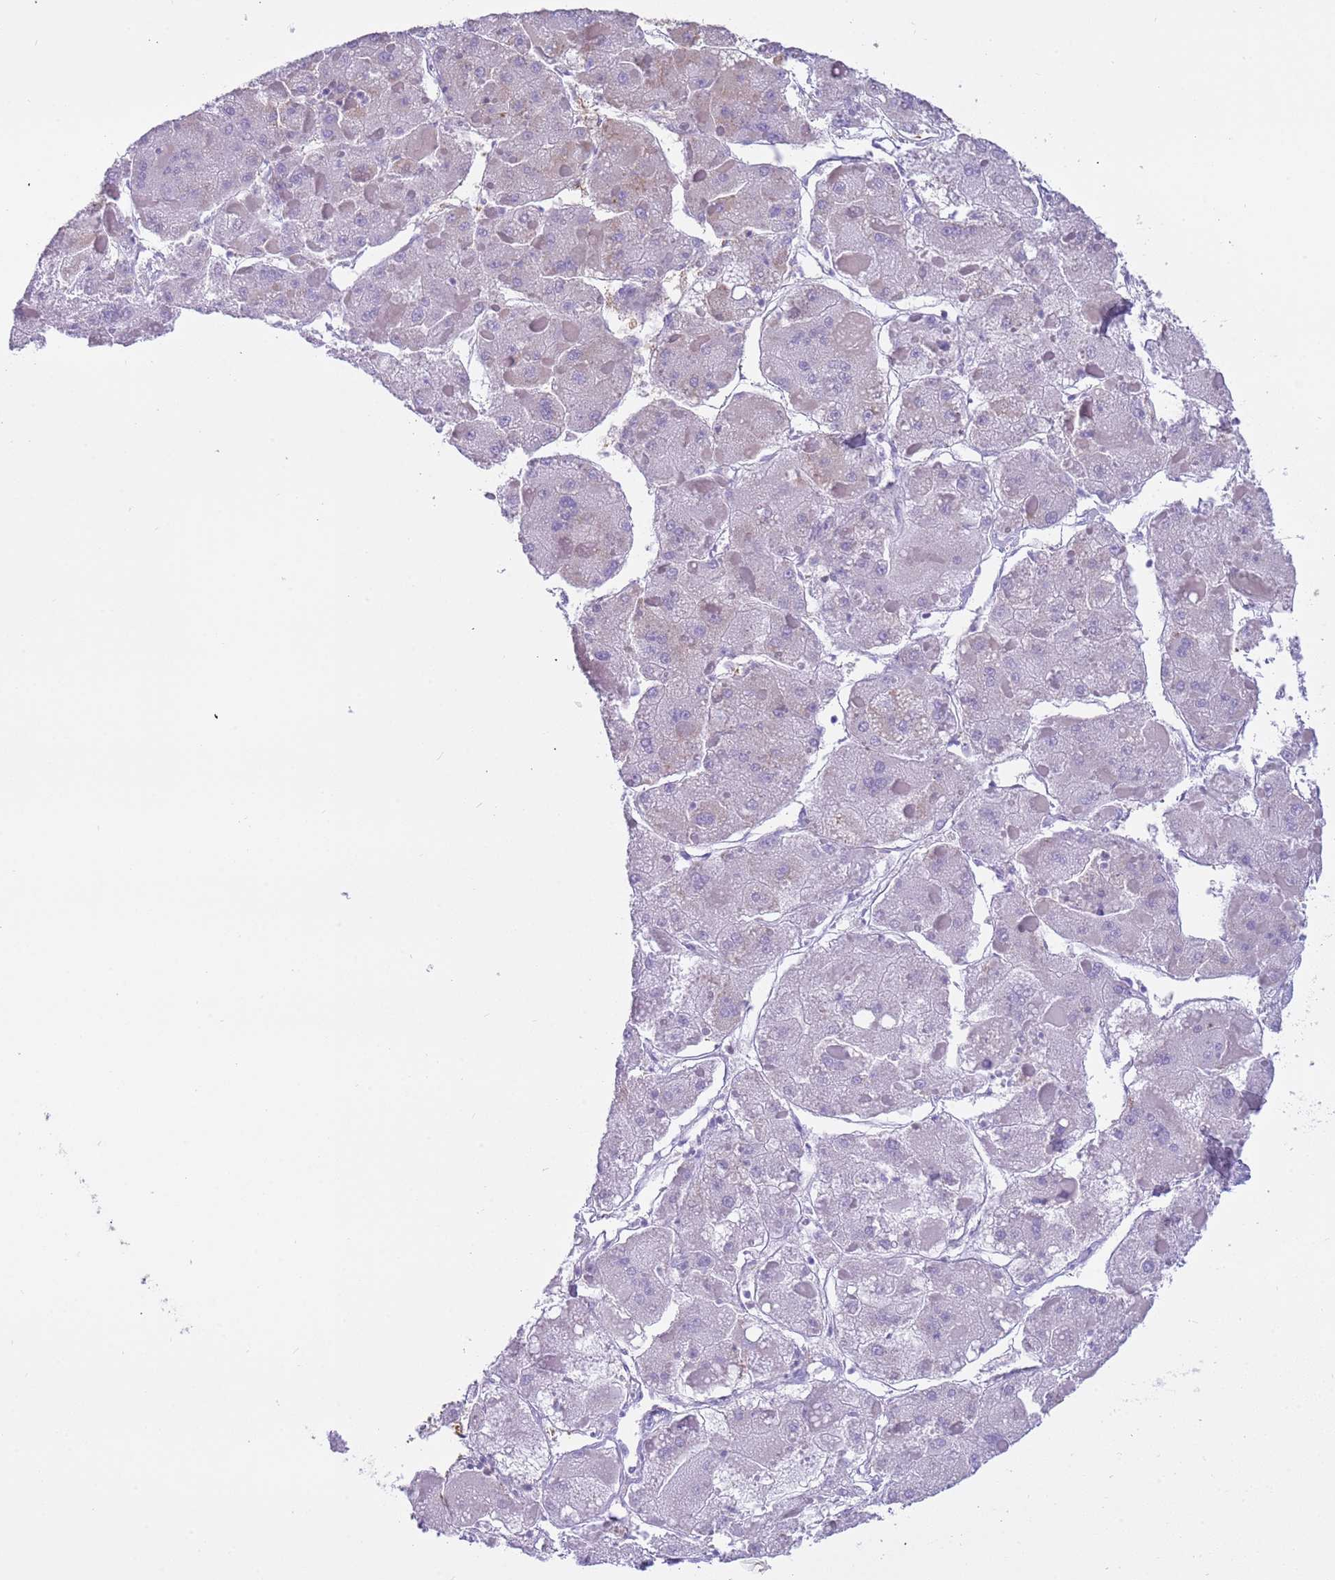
{"staining": {"intensity": "negative", "quantity": "none", "location": "none"}, "tissue": "liver cancer", "cell_type": "Tumor cells", "image_type": "cancer", "snomed": [{"axis": "morphology", "description": "Carcinoma, Hepatocellular, NOS"}, {"axis": "topography", "description": "Liver"}], "caption": "Liver hepatocellular carcinoma was stained to show a protein in brown. There is no significant expression in tumor cells.", "gene": "STIP1", "patient": {"sex": "female", "age": 73}}